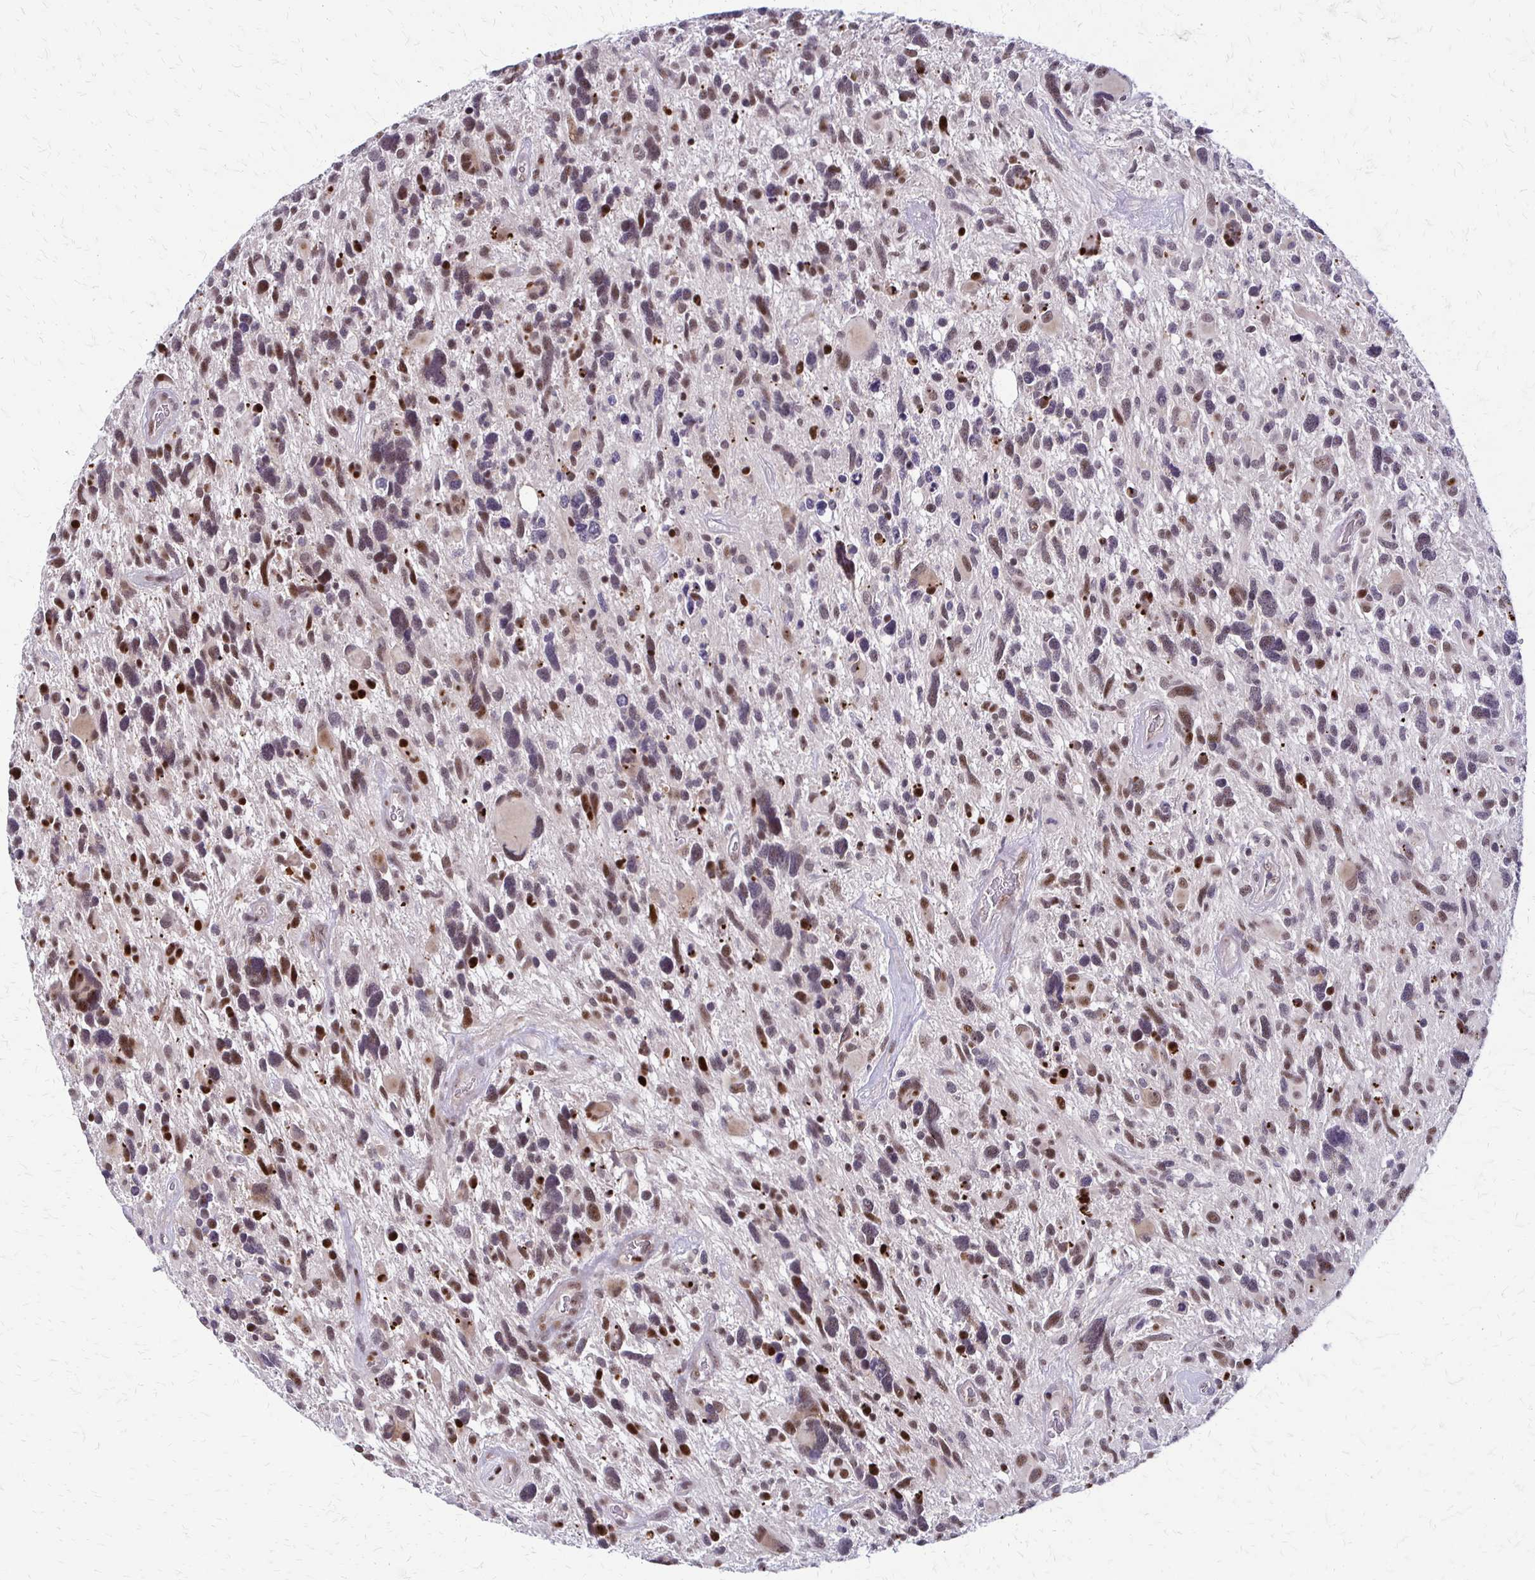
{"staining": {"intensity": "moderate", "quantity": "25%-75%", "location": "nuclear"}, "tissue": "glioma", "cell_type": "Tumor cells", "image_type": "cancer", "snomed": [{"axis": "morphology", "description": "Glioma, malignant, High grade"}, {"axis": "topography", "description": "Brain"}], "caption": "This is a histology image of immunohistochemistry staining of malignant glioma (high-grade), which shows moderate expression in the nuclear of tumor cells.", "gene": "TRIR", "patient": {"sex": "male", "age": 49}}